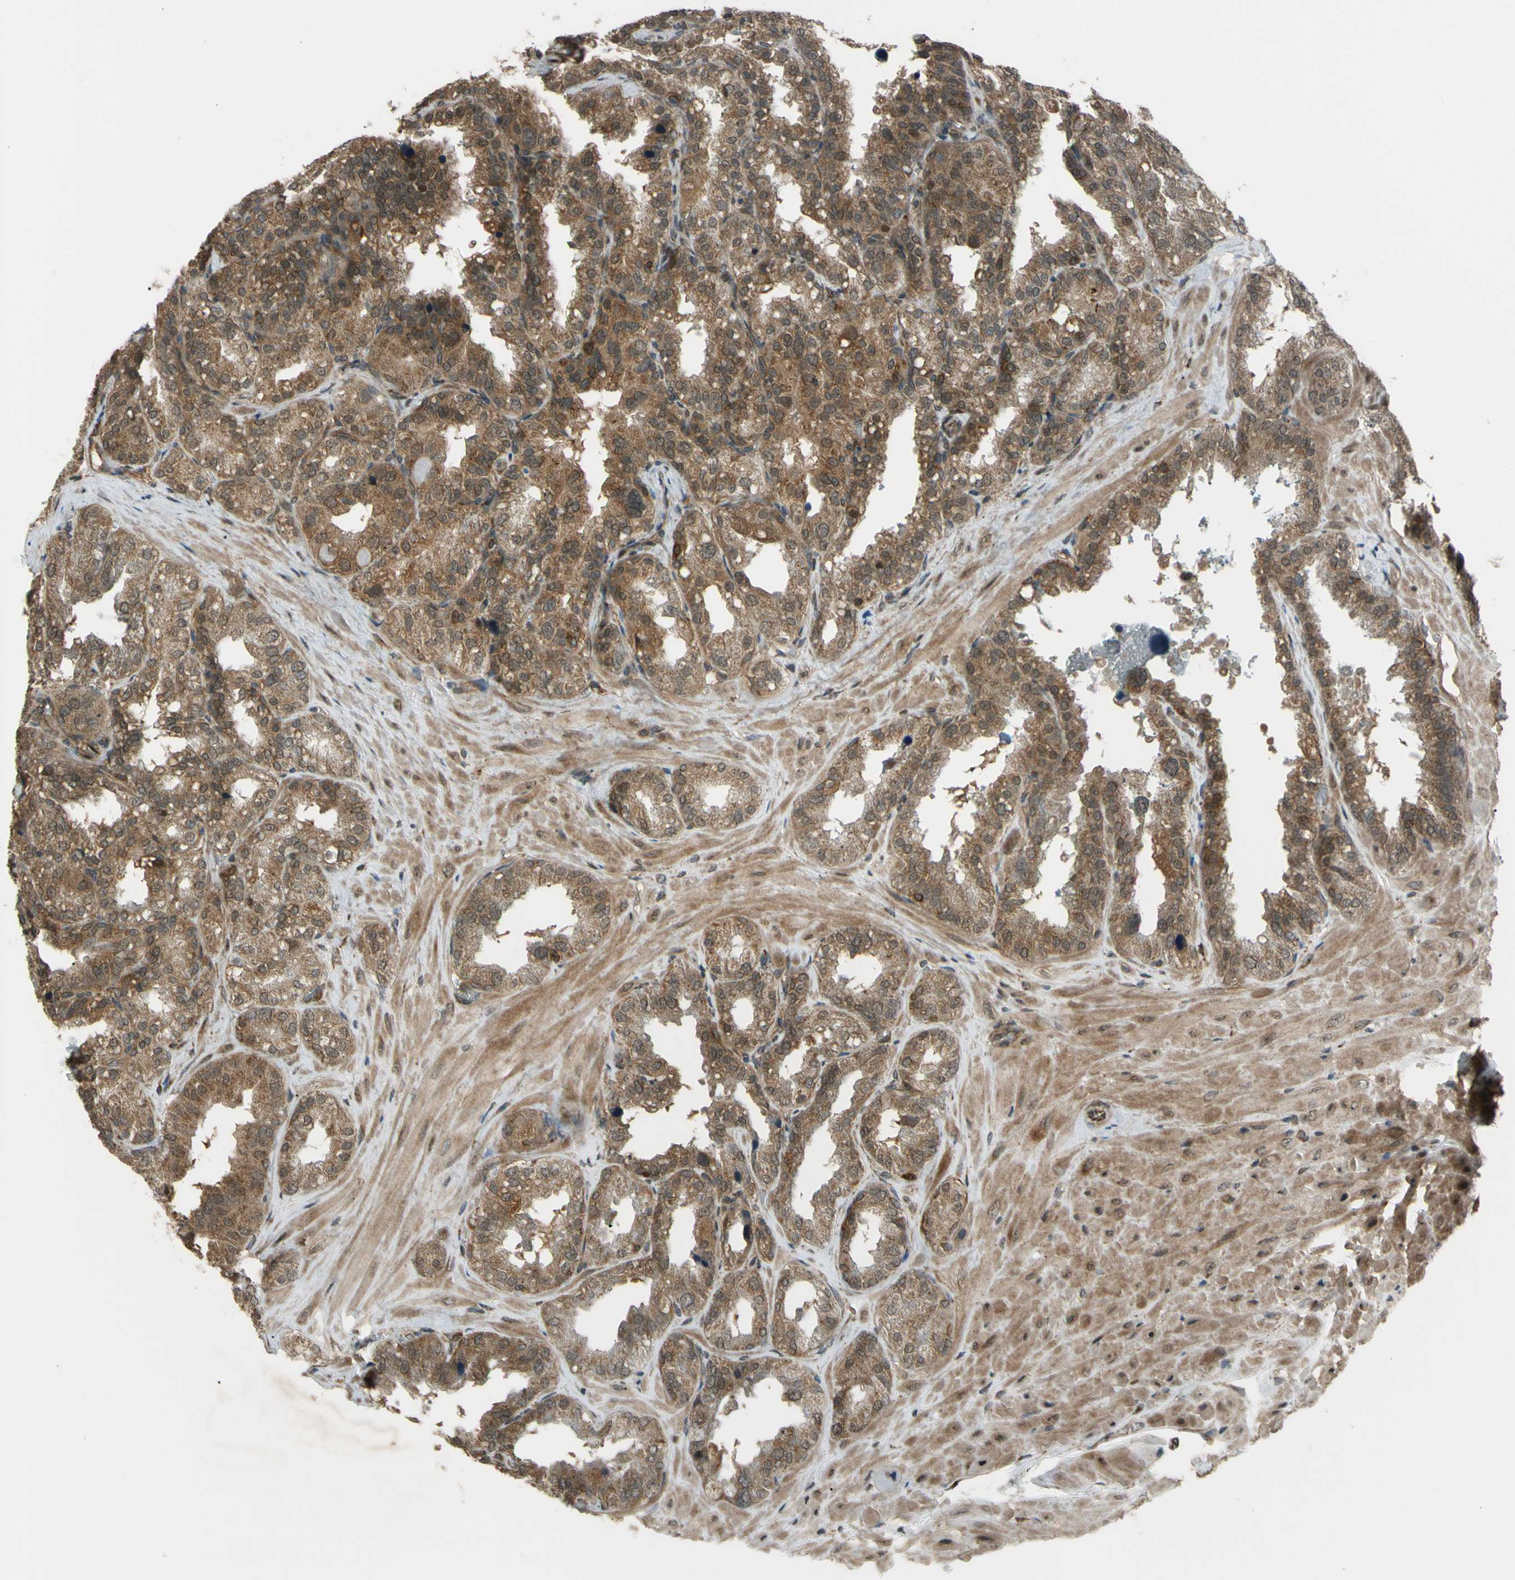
{"staining": {"intensity": "moderate", "quantity": ">75%", "location": "cytoplasmic/membranous,nuclear"}, "tissue": "seminal vesicle", "cell_type": "Glandular cells", "image_type": "normal", "snomed": [{"axis": "morphology", "description": "Normal tissue, NOS"}, {"axis": "topography", "description": "Prostate"}, {"axis": "topography", "description": "Seminal veicle"}], "caption": "A medium amount of moderate cytoplasmic/membranous,nuclear staining is identified in about >75% of glandular cells in benign seminal vesicle.", "gene": "FLII", "patient": {"sex": "male", "age": 51}}